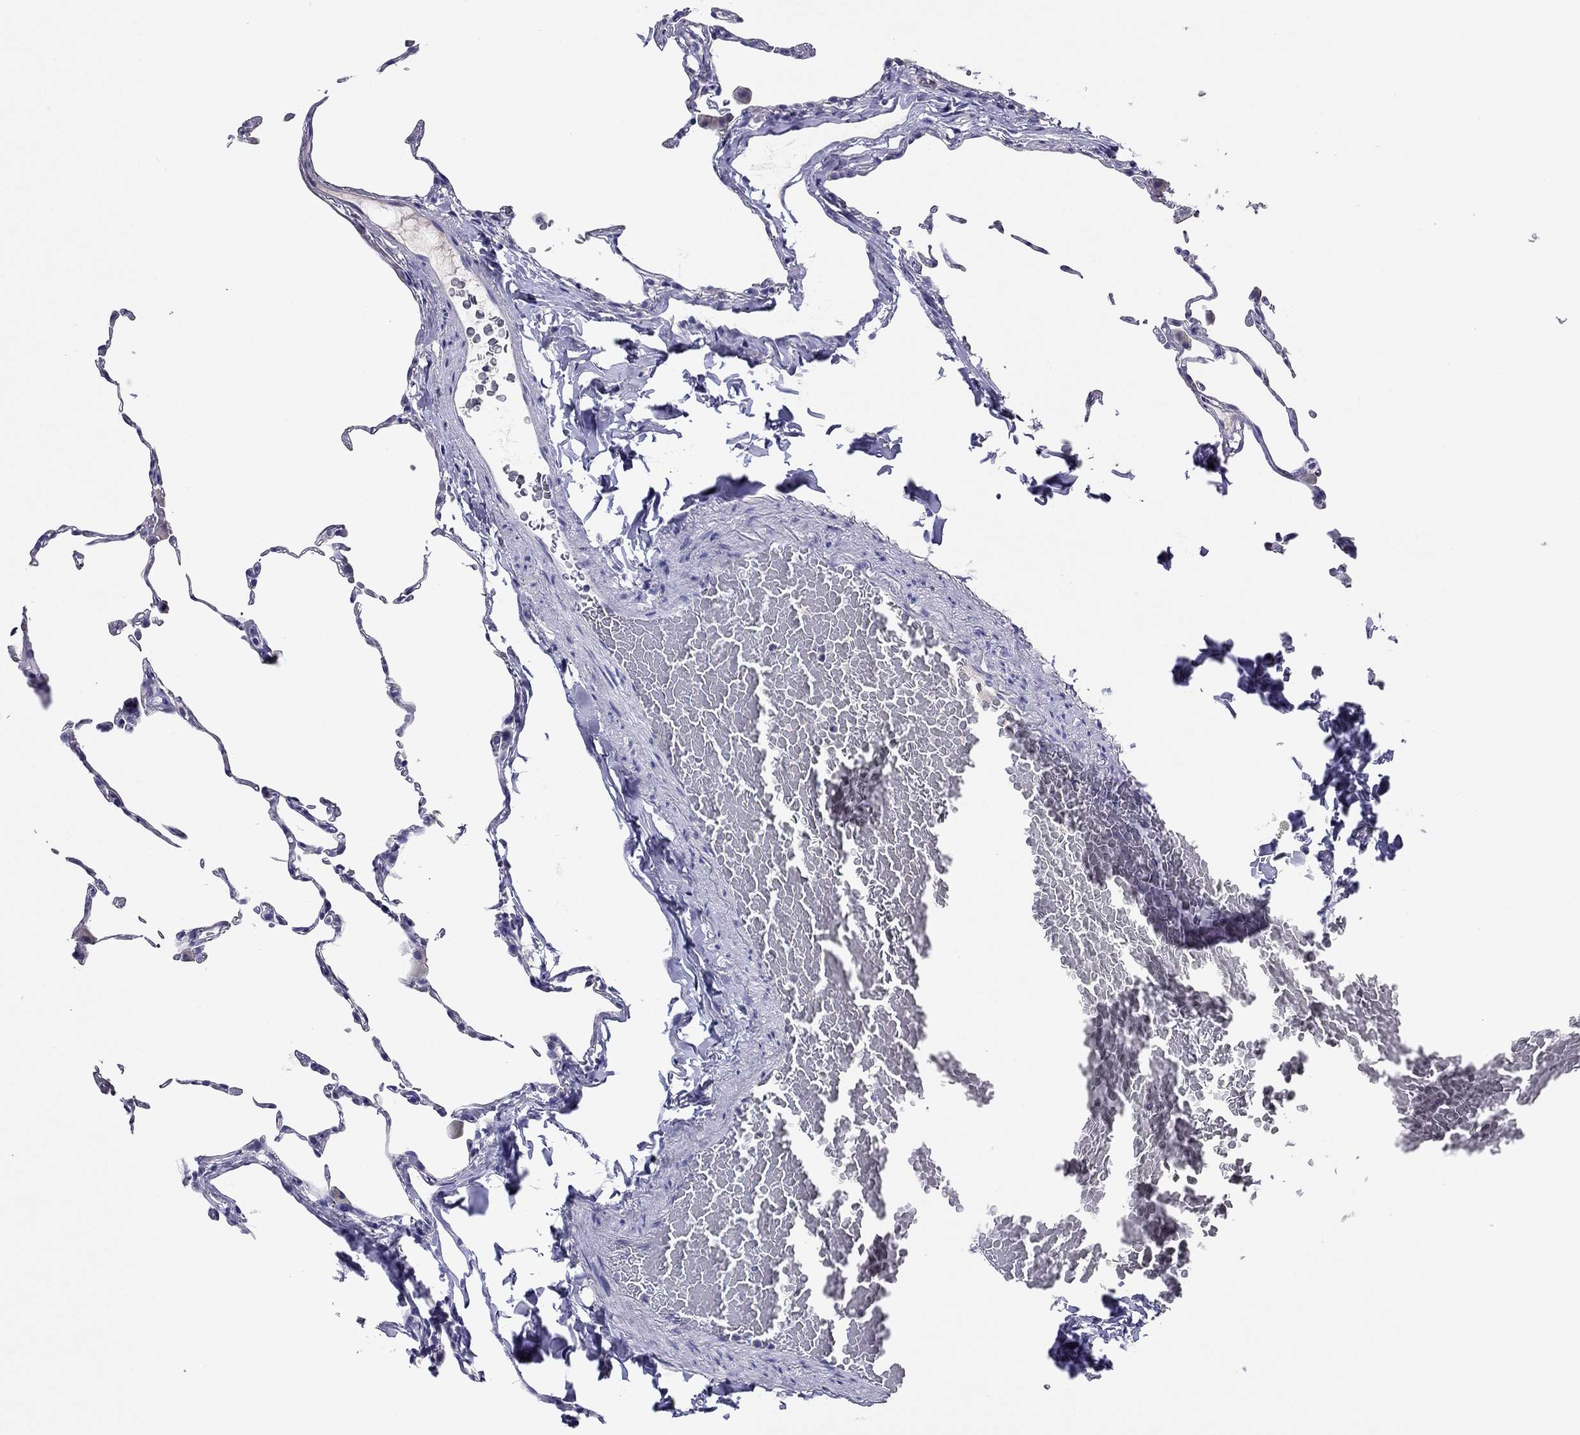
{"staining": {"intensity": "negative", "quantity": "none", "location": "none"}, "tissue": "lung", "cell_type": "Alveolar cells", "image_type": "normal", "snomed": [{"axis": "morphology", "description": "Normal tissue, NOS"}, {"axis": "topography", "description": "Lung"}], "caption": "High magnification brightfield microscopy of benign lung stained with DAB (3,3'-diaminobenzidine) (brown) and counterstained with hematoxylin (blue): alveolar cells show no significant staining. Brightfield microscopy of immunohistochemistry (IHC) stained with DAB (3,3'-diaminobenzidine) (brown) and hematoxylin (blue), captured at high magnification.", "gene": "CAPNS2", "patient": {"sex": "female", "age": 57}}